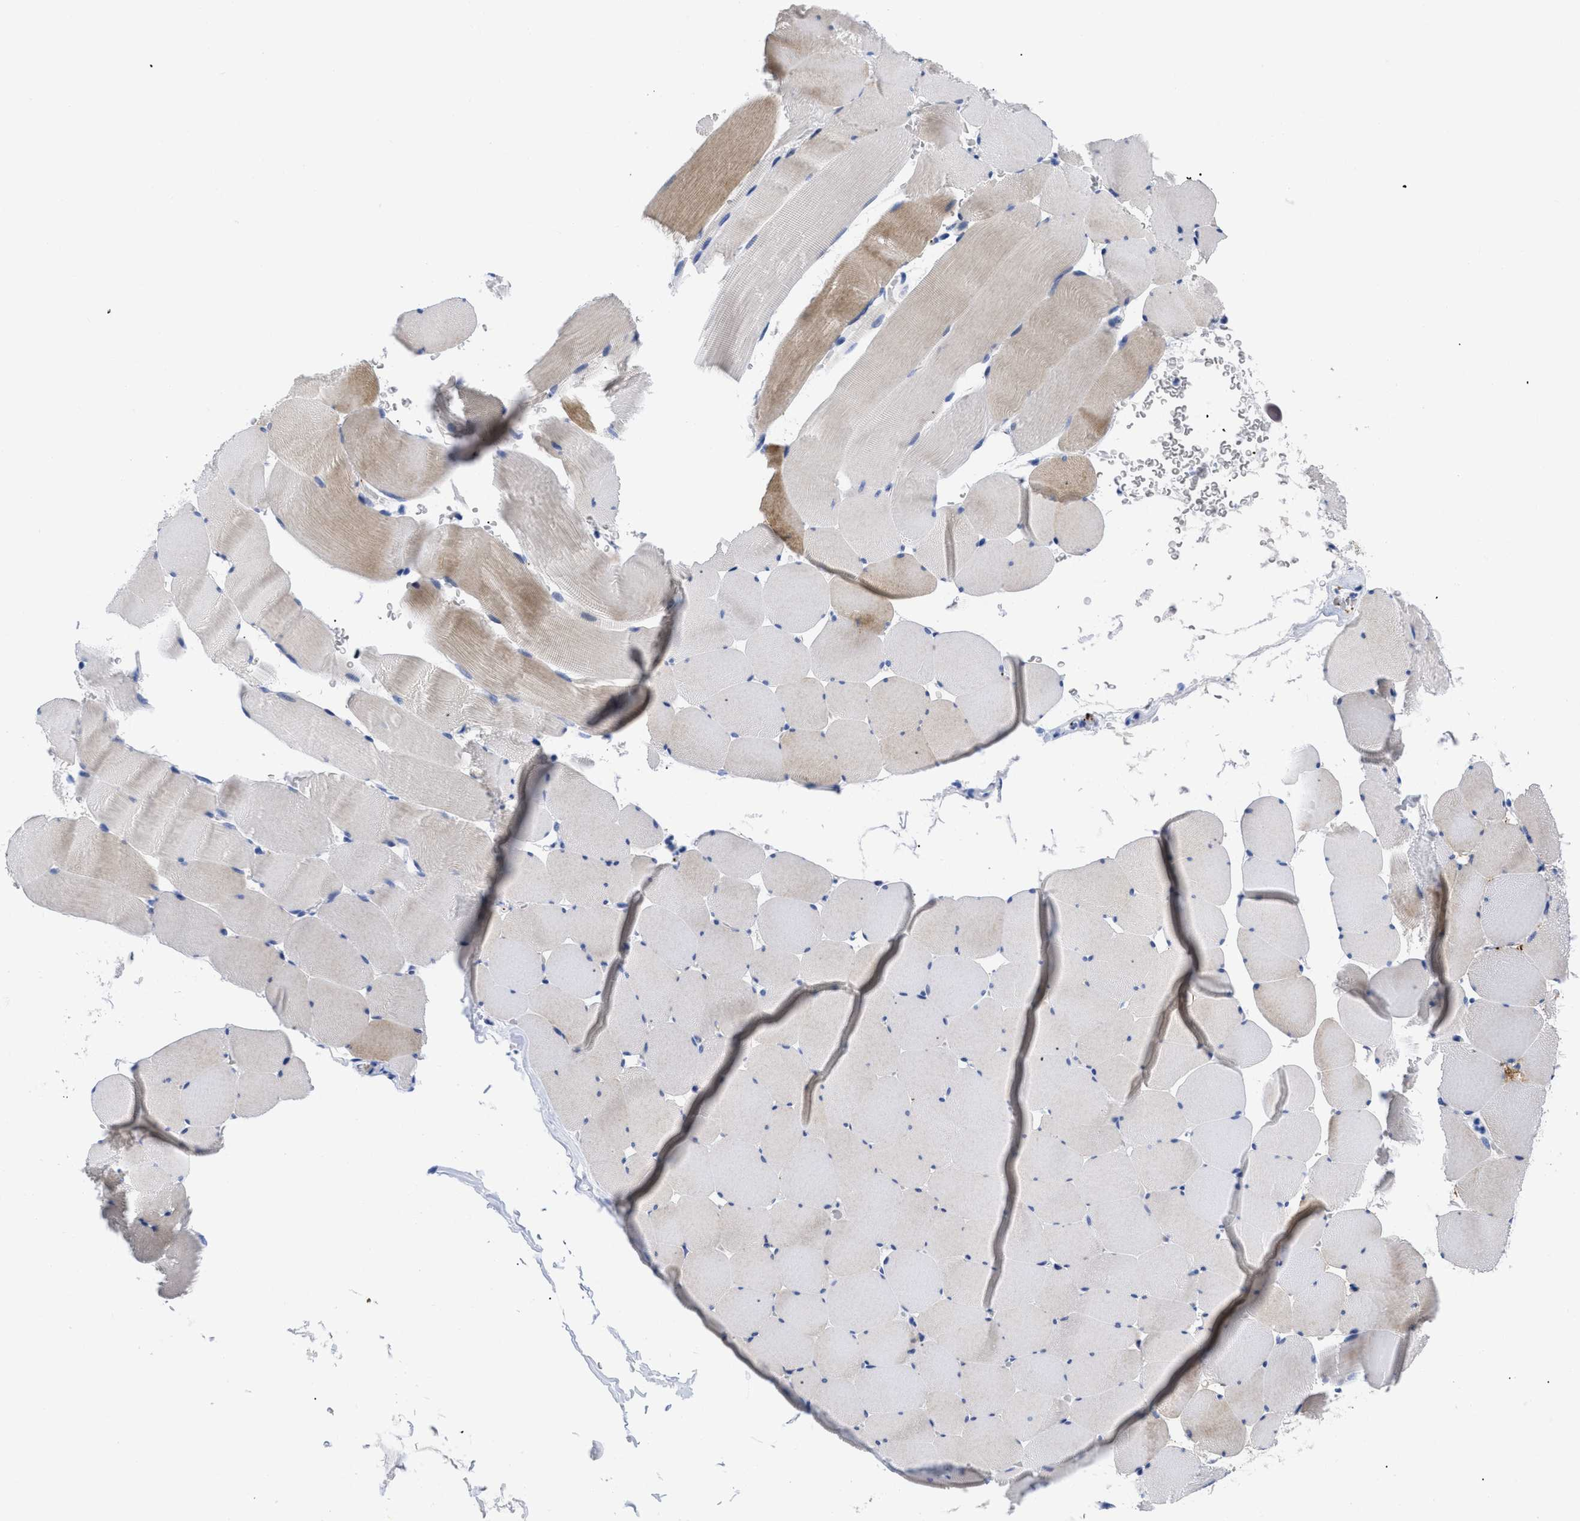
{"staining": {"intensity": "weak", "quantity": "<25%", "location": "cytoplasmic/membranous"}, "tissue": "skeletal muscle", "cell_type": "Myocytes", "image_type": "normal", "snomed": [{"axis": "morphology", "description": "Normal tissue, NOS"}, {"axis": "topography", "description": "Skeletal muscle"}], "caption": "Myocytes are negative for brown protein staining in unremarkable skeletal muscle. (DAB immunohistochemistry with hematoxylin counter stain).", "gene": "TREML1", "patient": {"sex": "male", "age": 62}}